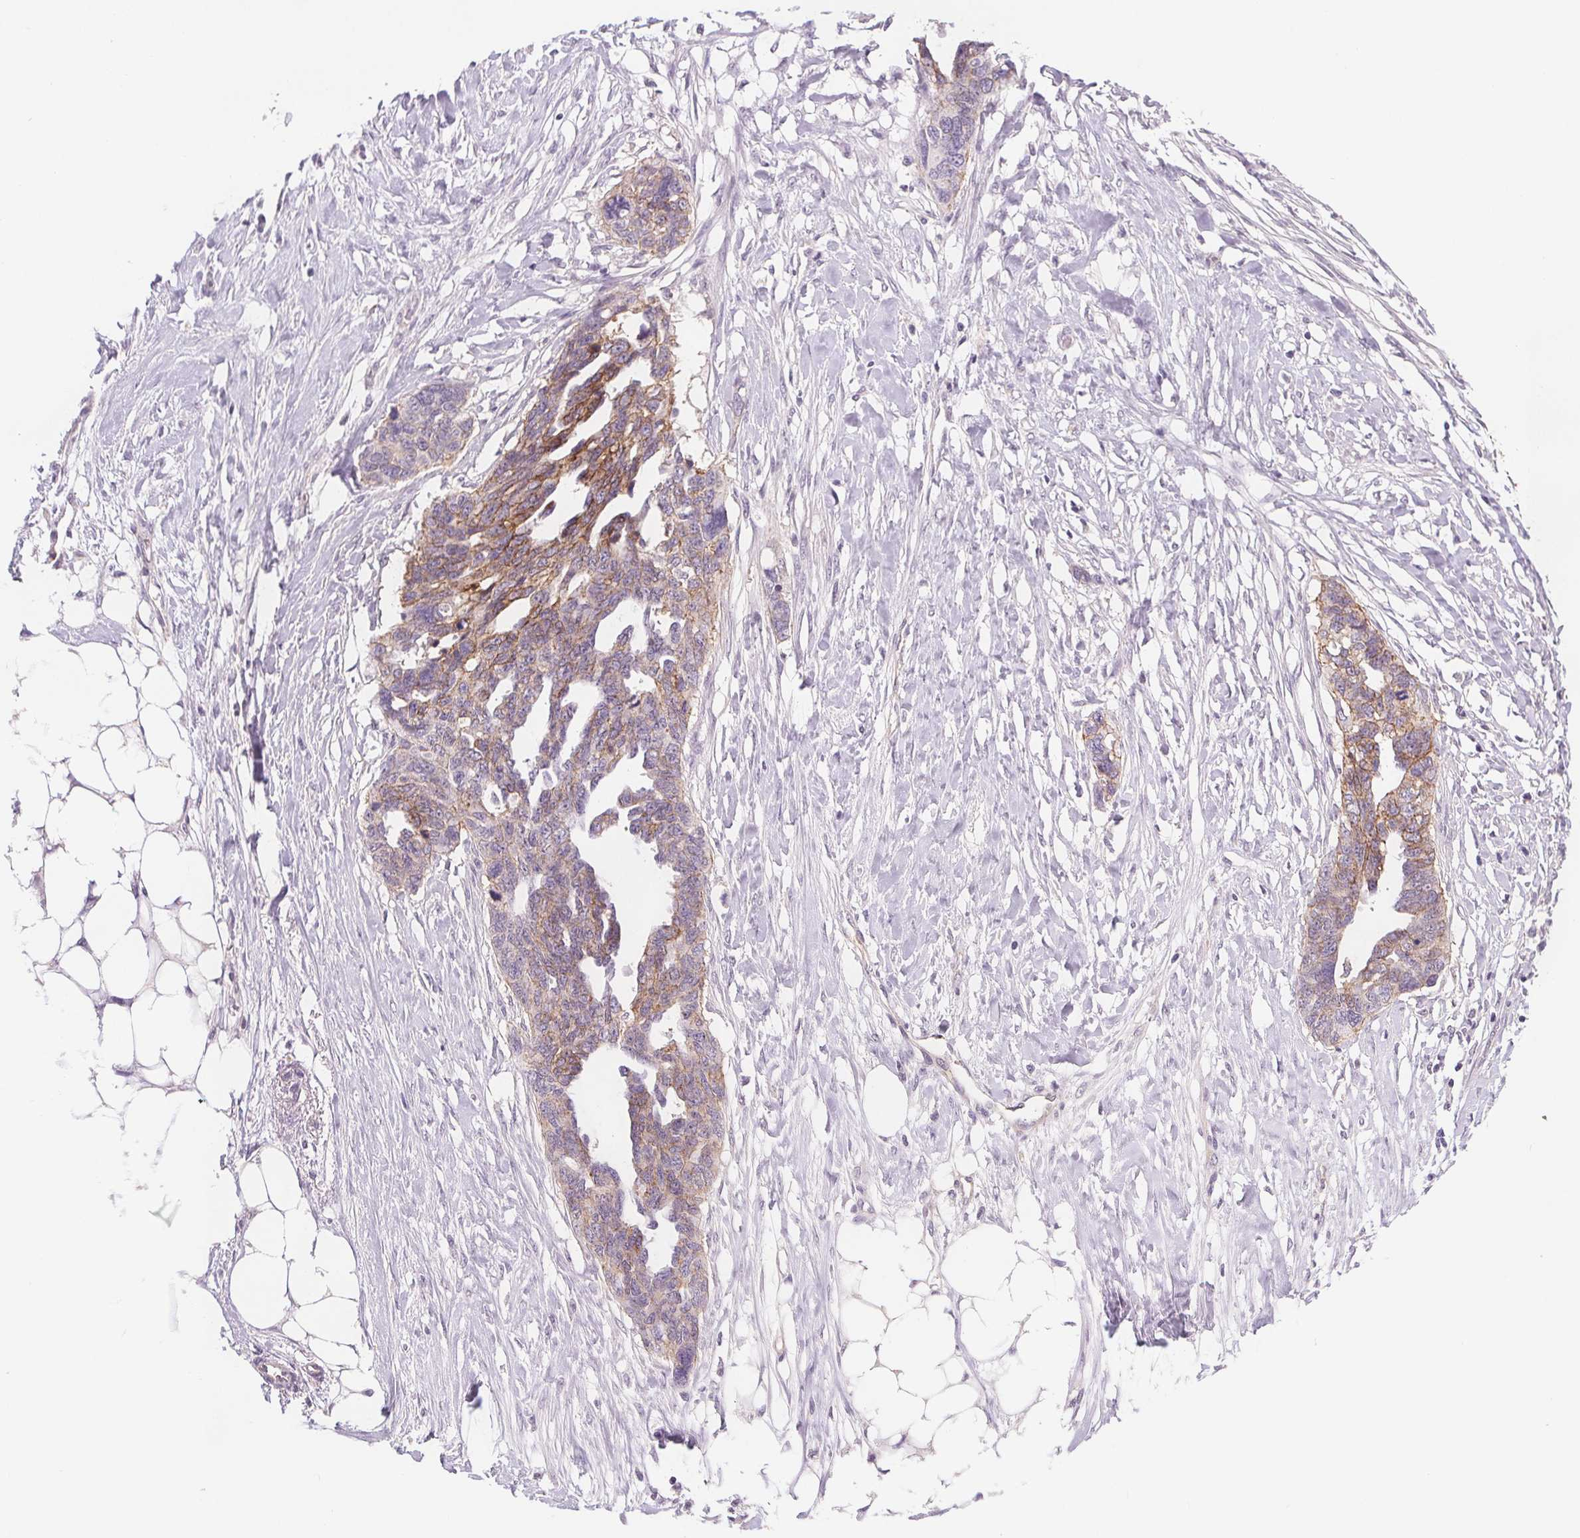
{"staining": {"intensity": "moderate", "quantity": "25%-75%", "location": "cytoplasmic/membranous"}, "tissue": "ovarian cancer", "cell_type": "Tumor cells", "image_type": "cancer", "snomed": [{"axis": "morphology", "description": "Cystadenocarcinoma, serous, NOS"}, {"axis": "topography", "description": "Ovary"}], "caption": "Serous cystadenocarcinoma (ovarian) was stained to show a protein in brown. There is medium levels of moderate cytoplasmic/membranous positivity in about 25%-75% of tumor cells.", "gene": "ATP1A1", "patient": {"sex": "female", "age": 69}}